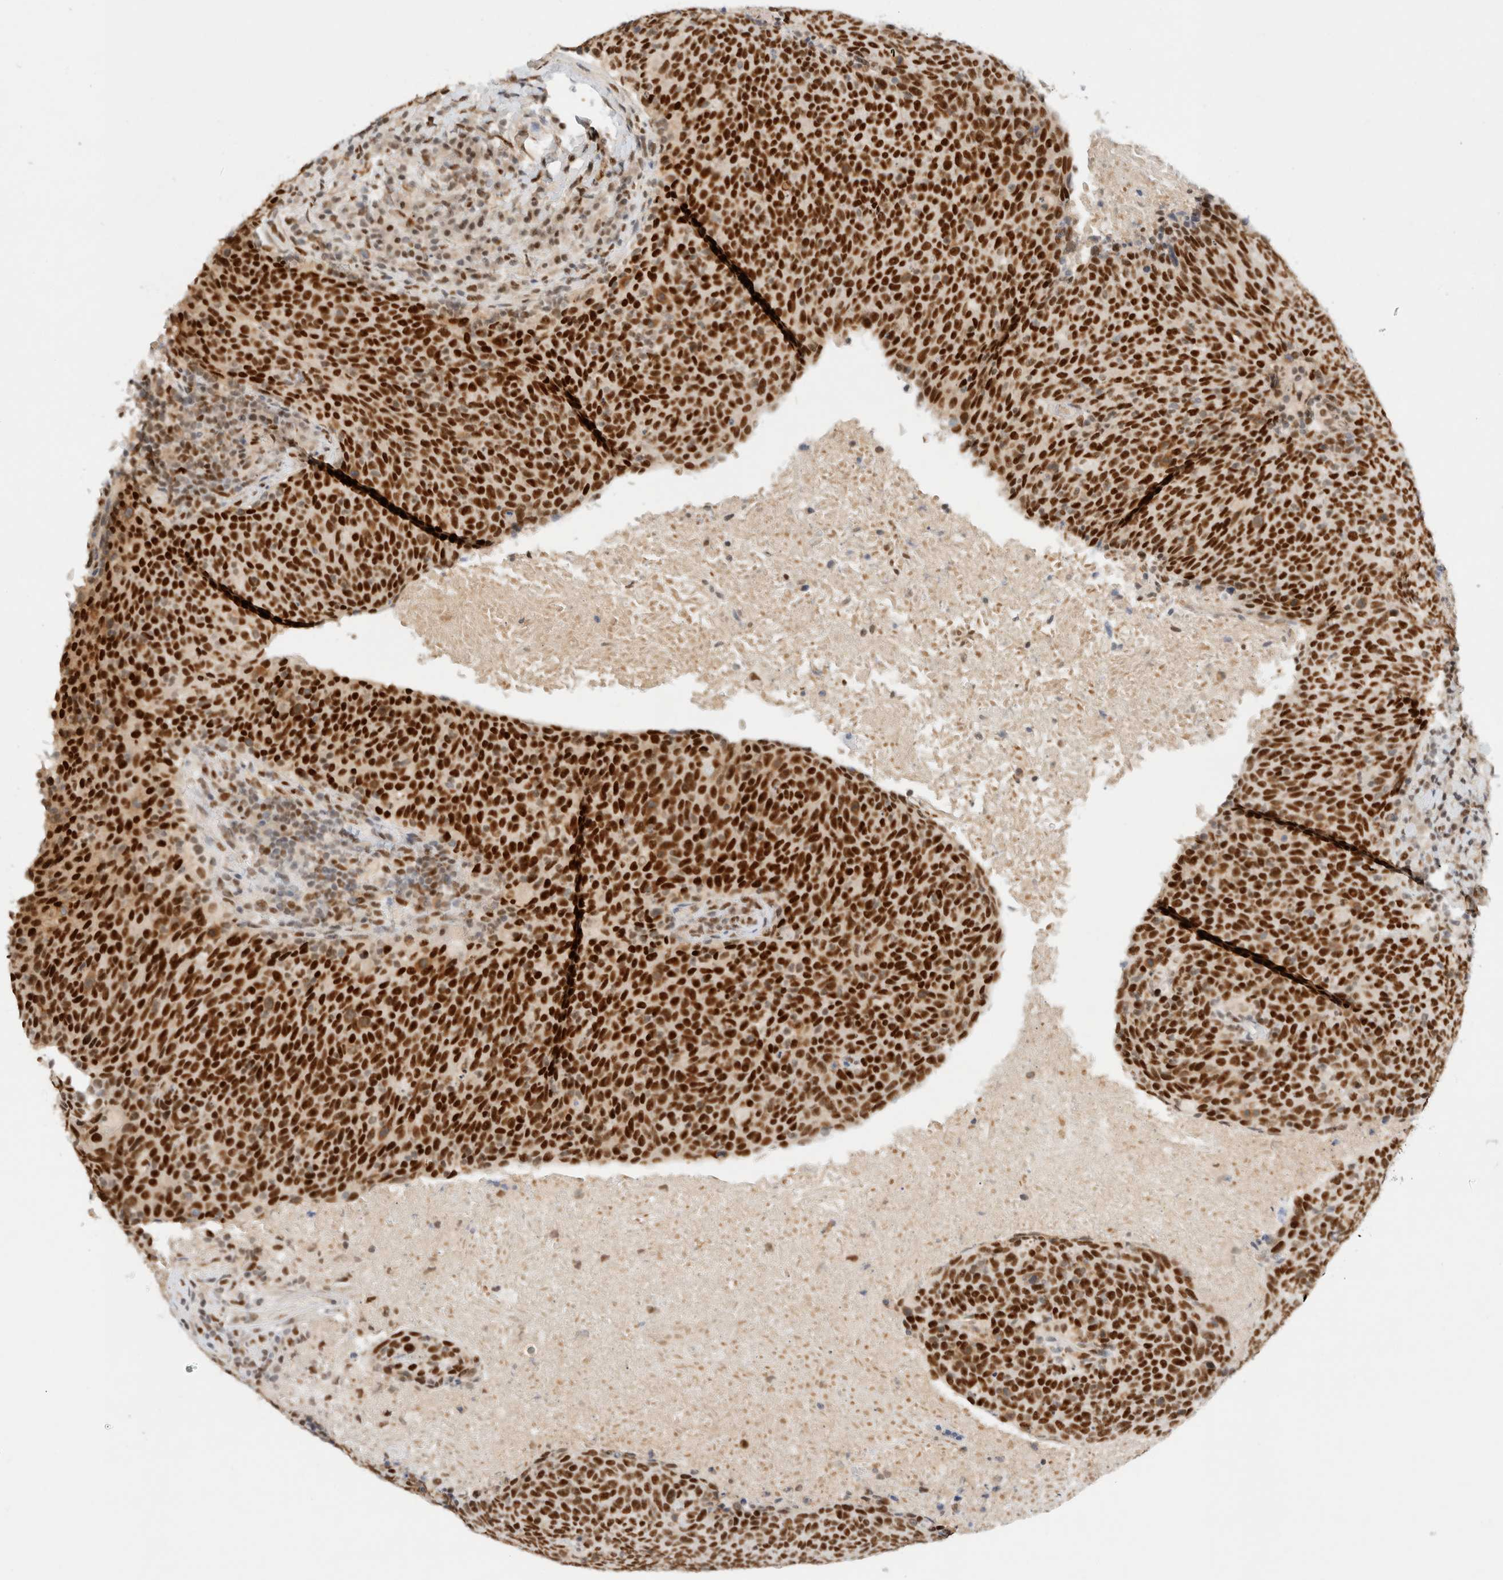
{"staining": {"intensity": "strong", "quantity": ">75%", "location": "nuclear"}, "tissue": "head and neck cancer", "cell_type": "Tumor cells", "image_type": "cancer", "snomed": [{"axis": "morphology", "description": "Squamous cell carcinoma, NOS"}, {"axis": "morphology", "description": "Squamous cell carcinoma, metastatic, NOS"}, {"axis": "topography", "description": "Lymph node"}, {"axis": "topography", "description": "Head-Neck"}], "caption": "Human metastatic squamous cell carcinoma (head and neck) stained with a brown dye displays strong nuclear positive positivity in approximately >75% of tumor cells.", "gene": "GTF2I", "patient": {"sex": "male", "age": 62}}